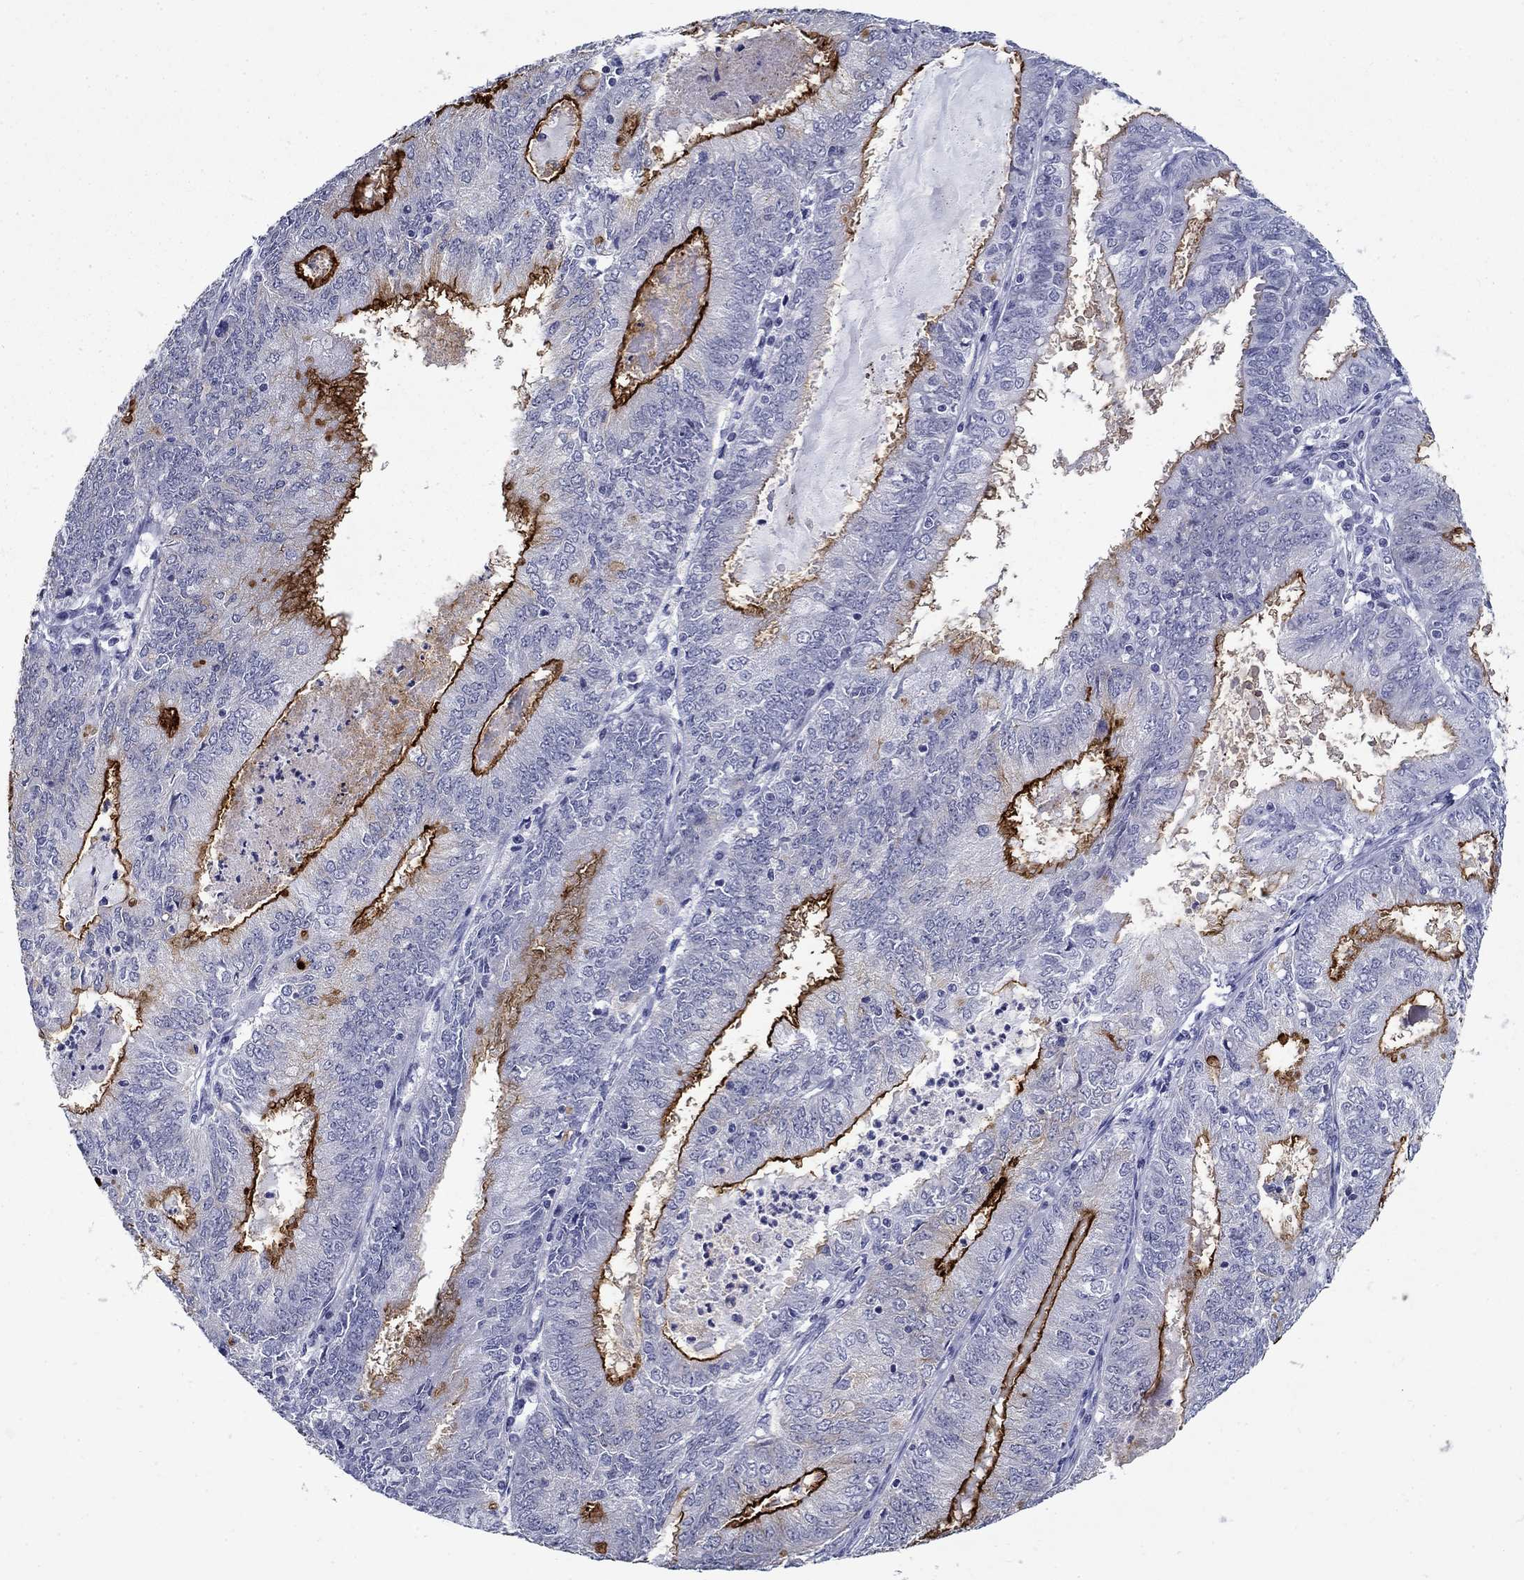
{"staining": {"intensity": "strong", "quantity": "25%-75%", "location": "cytoplasmic/membranous"}, "tissue": "endometrial cancer", "cell_type": "Tumor cells", "image_type": "cancer", "snomed": [{"axis": "morphology", "description": "Adenocarcinoma, NOS"}, {"axis": "topography", "description": "Endometrium"}], "caption": "Immunohistochemistry (DAB (3,3'-diaminobenzidine)) staining of human endometrial adenocarcinoma demonstrates strong cytoplasmic/membranous protein expression in approximately 25%-75% of tumor cells.", "gene": "C4orf19", "patient": {"sex": "female", "age": 57}}